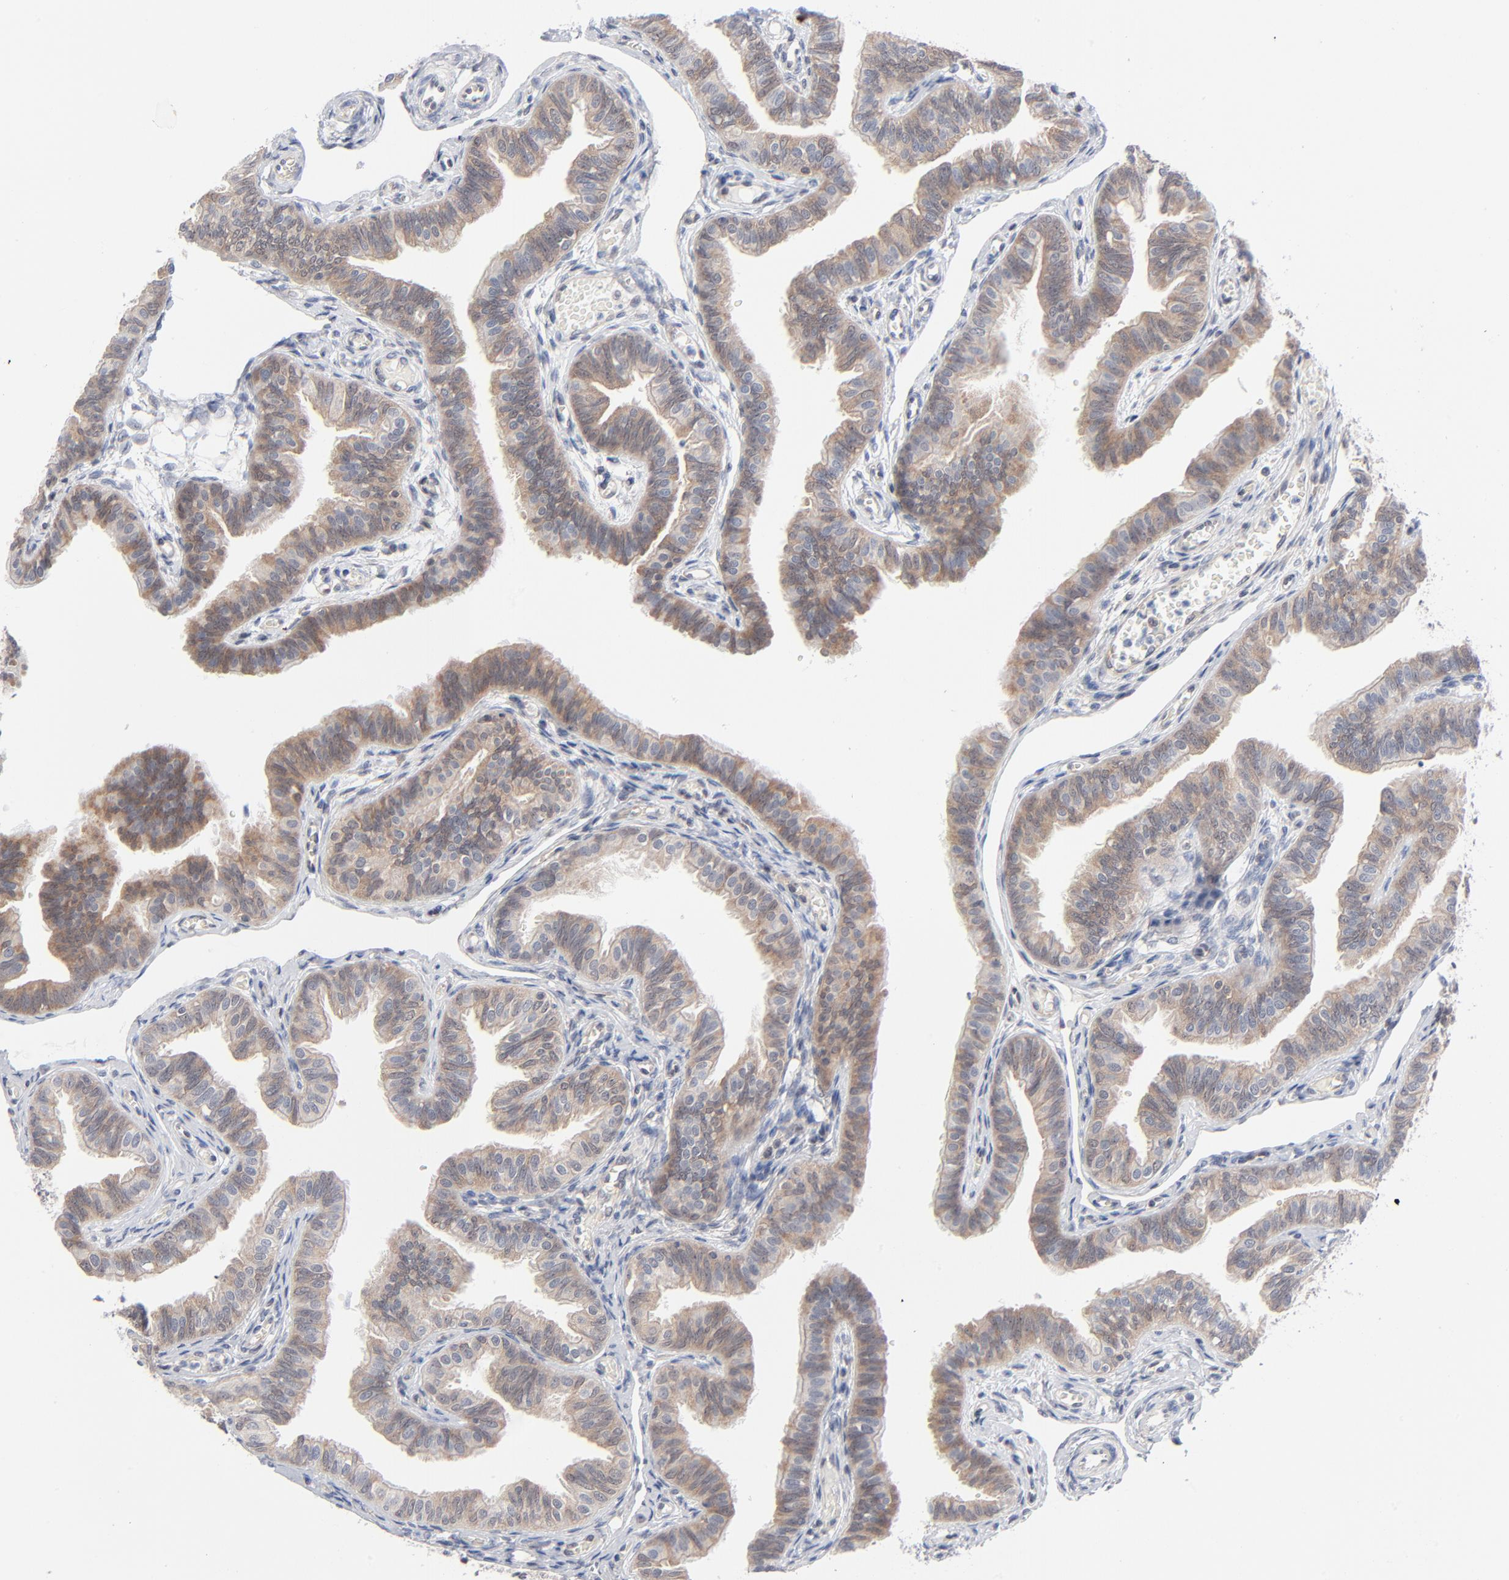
{"staining": {"intensity": "weak", "quantity": ">75%", "location": "cytoplasmic/membranous"}, "tissue": "fallopian tube", "cell_type": "Glandular cells", "image_type": "normal", "snomed": [{"axis": "morphology", "description": "Normal tissue, NOS"}, {"axis": "morphology", "description": "Dermoid, NOS"}, {"axis": "topography", "description": "Fallopian tube"}], "caption": "Protein expression by IHC demonstrates weak cytoplasmic/membranous staining in approximately >75% of glandular cells in normal fallopian tube. The staining was performed using DAB, with brown indicating positive protein expression. Nuclei are stained blue with hematoxylin.", "gene": "RPS6KB1", "patient": {"sex": "female", "age": 33}}